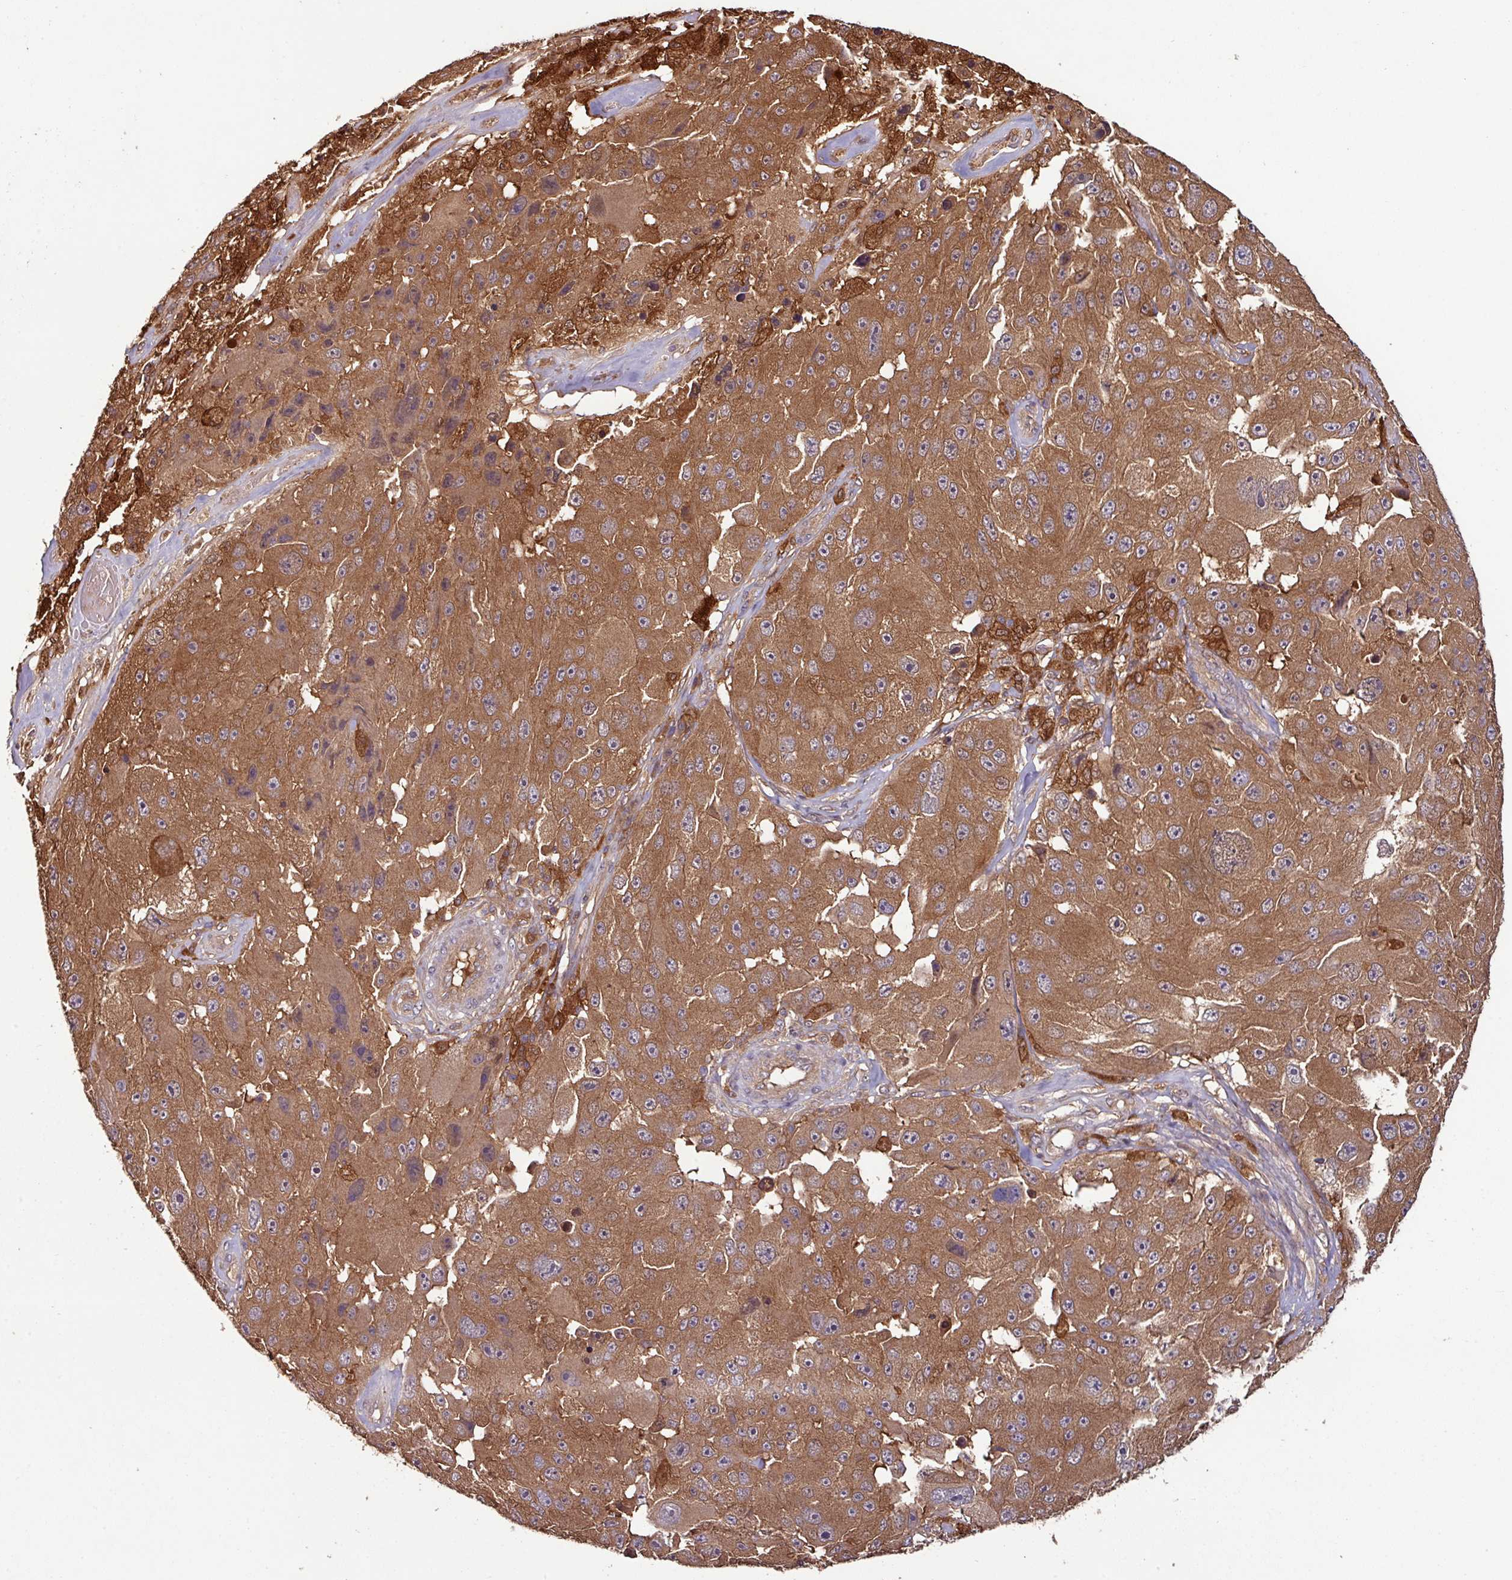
{"staining": {"intensity": "moderate", "quantity": ">75%", "location": "cytoplasmic/membranous"}, "tissue": "melanoma", "cell_type": "Tumor cells", "image_type": "cancer", "snomed": [{"axis": "morphology", "description": "Malignant melanoma, Metastatic site"}, {"axis": "topography", "description": "Lymph node"}], "caption": "High-magnification brightfield microscopy of melanoma stained with DAB (brown) and counterstained with hematoxylin (blue). tumor cells exhibit moderate cytoplasmic/membranous staining is present in approximately>75% of cells. (DAB IHC, brown staining for protein, blue staining for nuclei).", "gene": "GNPDA1", "patient": {"sex": "male", "age": 62}}